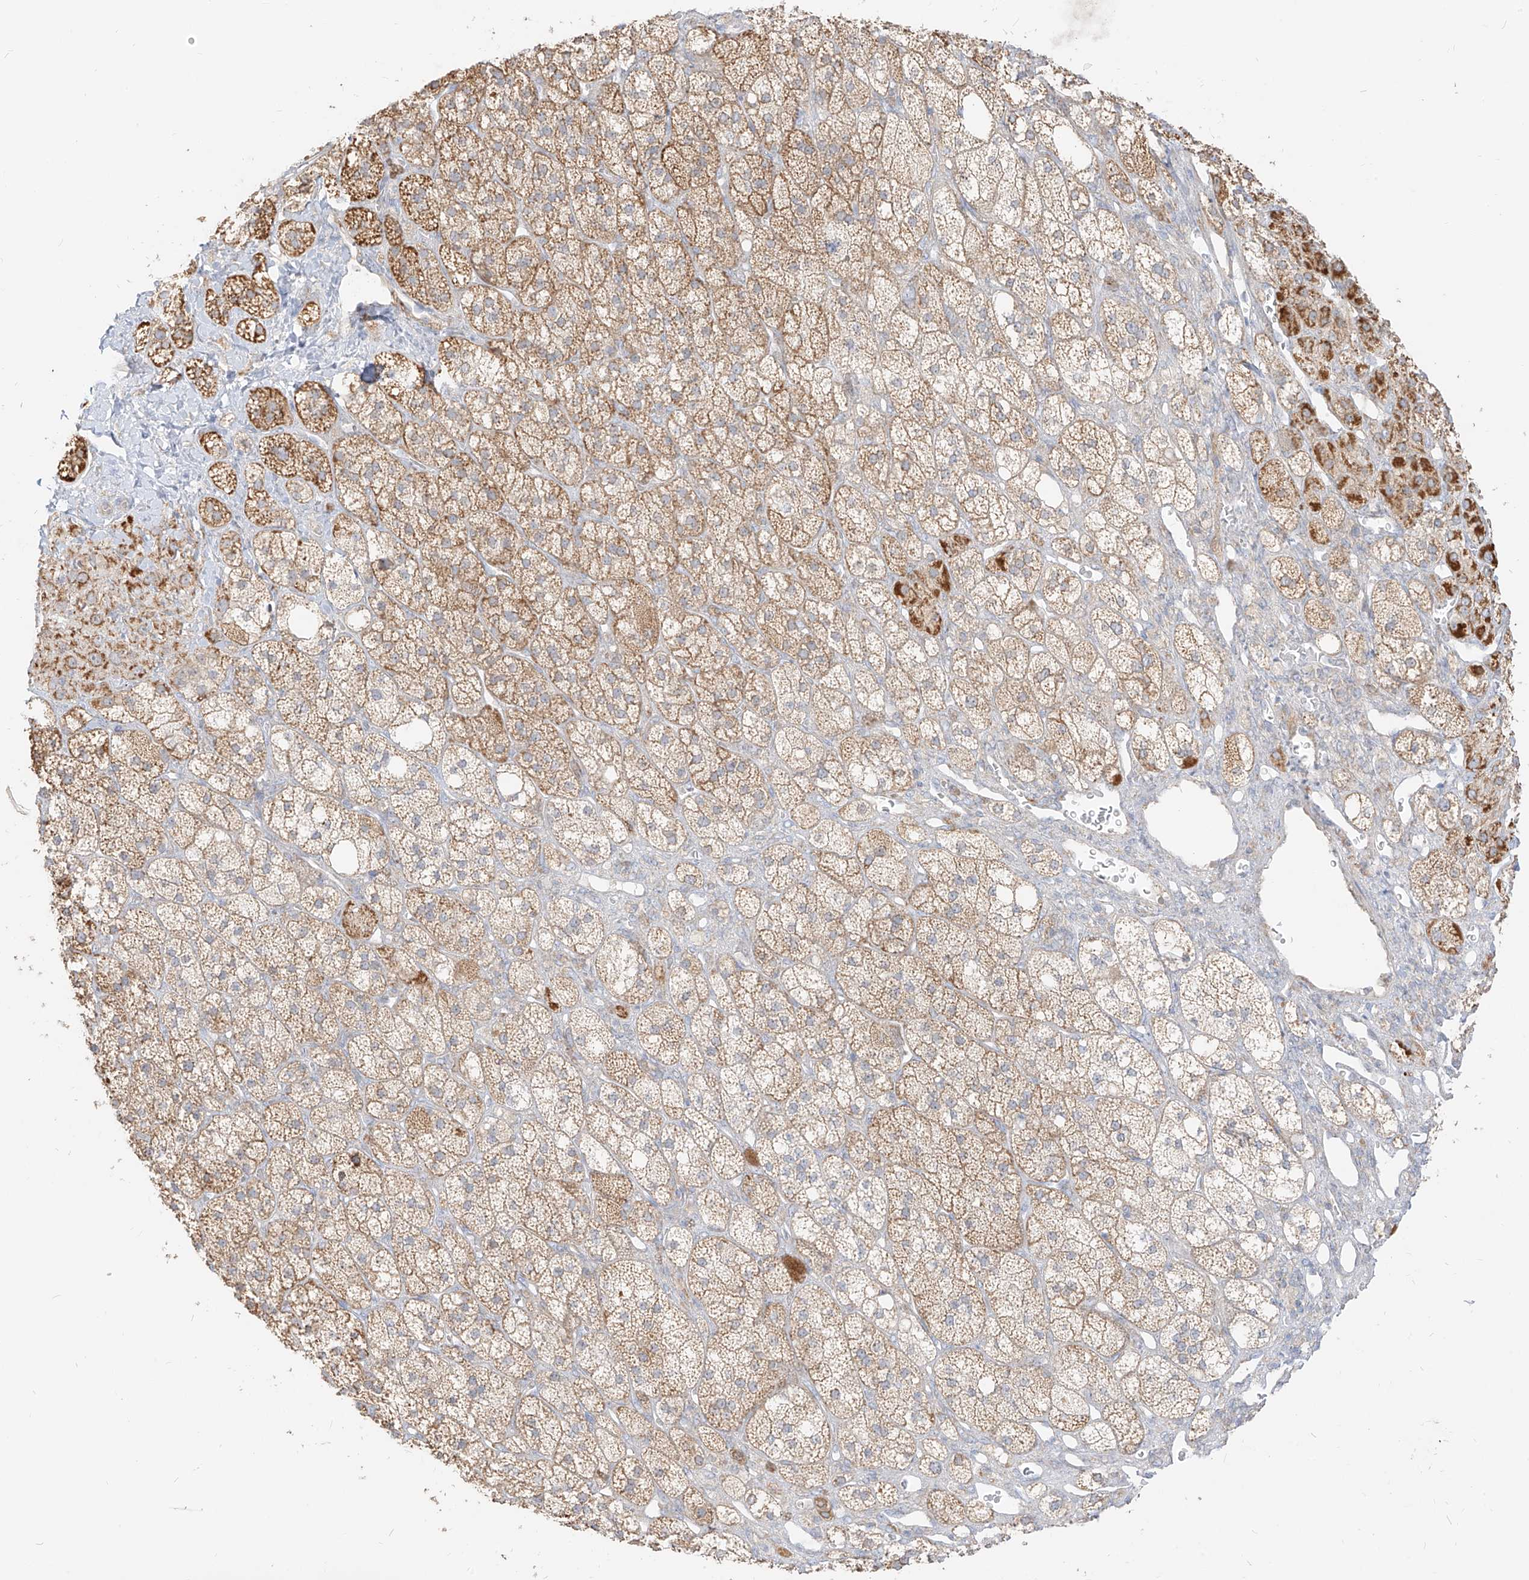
{"staining": {"intensity": "moderate", "quantity": ">75%", "location": "cytoplasmic/membranous"}, "tissue": "adrenal gland", "cell_type": "Glandular cells", "image_type": "normal", "snomed": [{"axis": "morphology", "description": "Normal tissue, NOS"}, {"axis": "topography", "description": "Adrenal gland"}], "caption": "An immunohistochemistry image of unremarkable tissue is shown. Protein staining in brown highlights moderate cytoplasmic/membranous positivity in adrenal gland within glandular cells.", "gene": "ZIM3", "patient": {"sex": "male", "age": 61}}